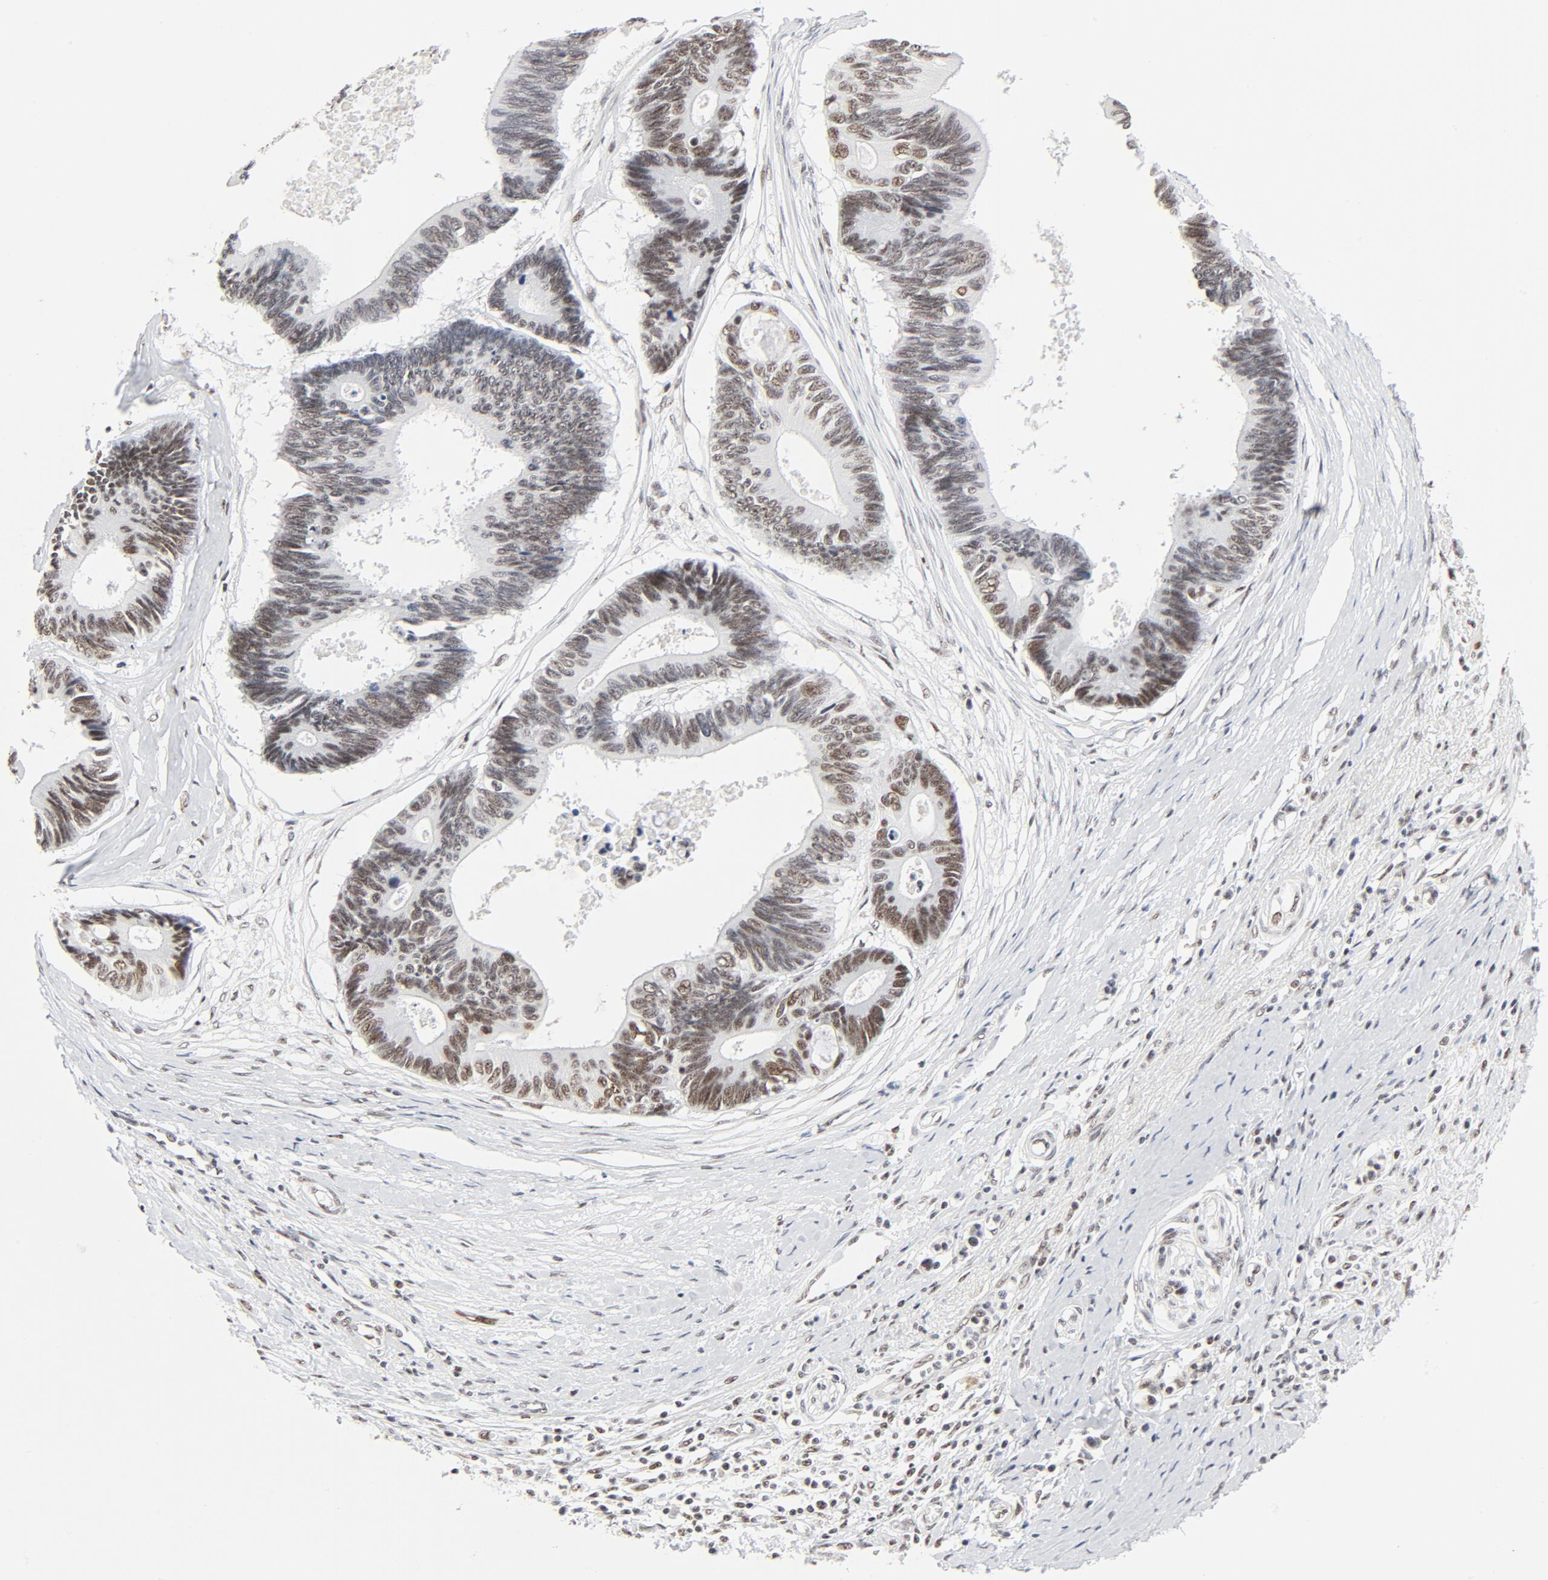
{"staining": {"intensity": "moderate", "quantity": ">75%", "location": "nuclear"}, "tissue": "pancreatic cancer", "cell_type": "Tumor cells", "image_type": "cancer", "snomed": [{"axis": "morphology", "description": "Adenocarcinoma, NOS"}, {"axis": "topography", "description": "Pancreas"}], "caption": "Moderate nuclear protein staining is present in about >75% of tumor cells in pancreatic cancer.", "gene": "GTF2H1", "patient": {"sex": "female", "age": 70}}